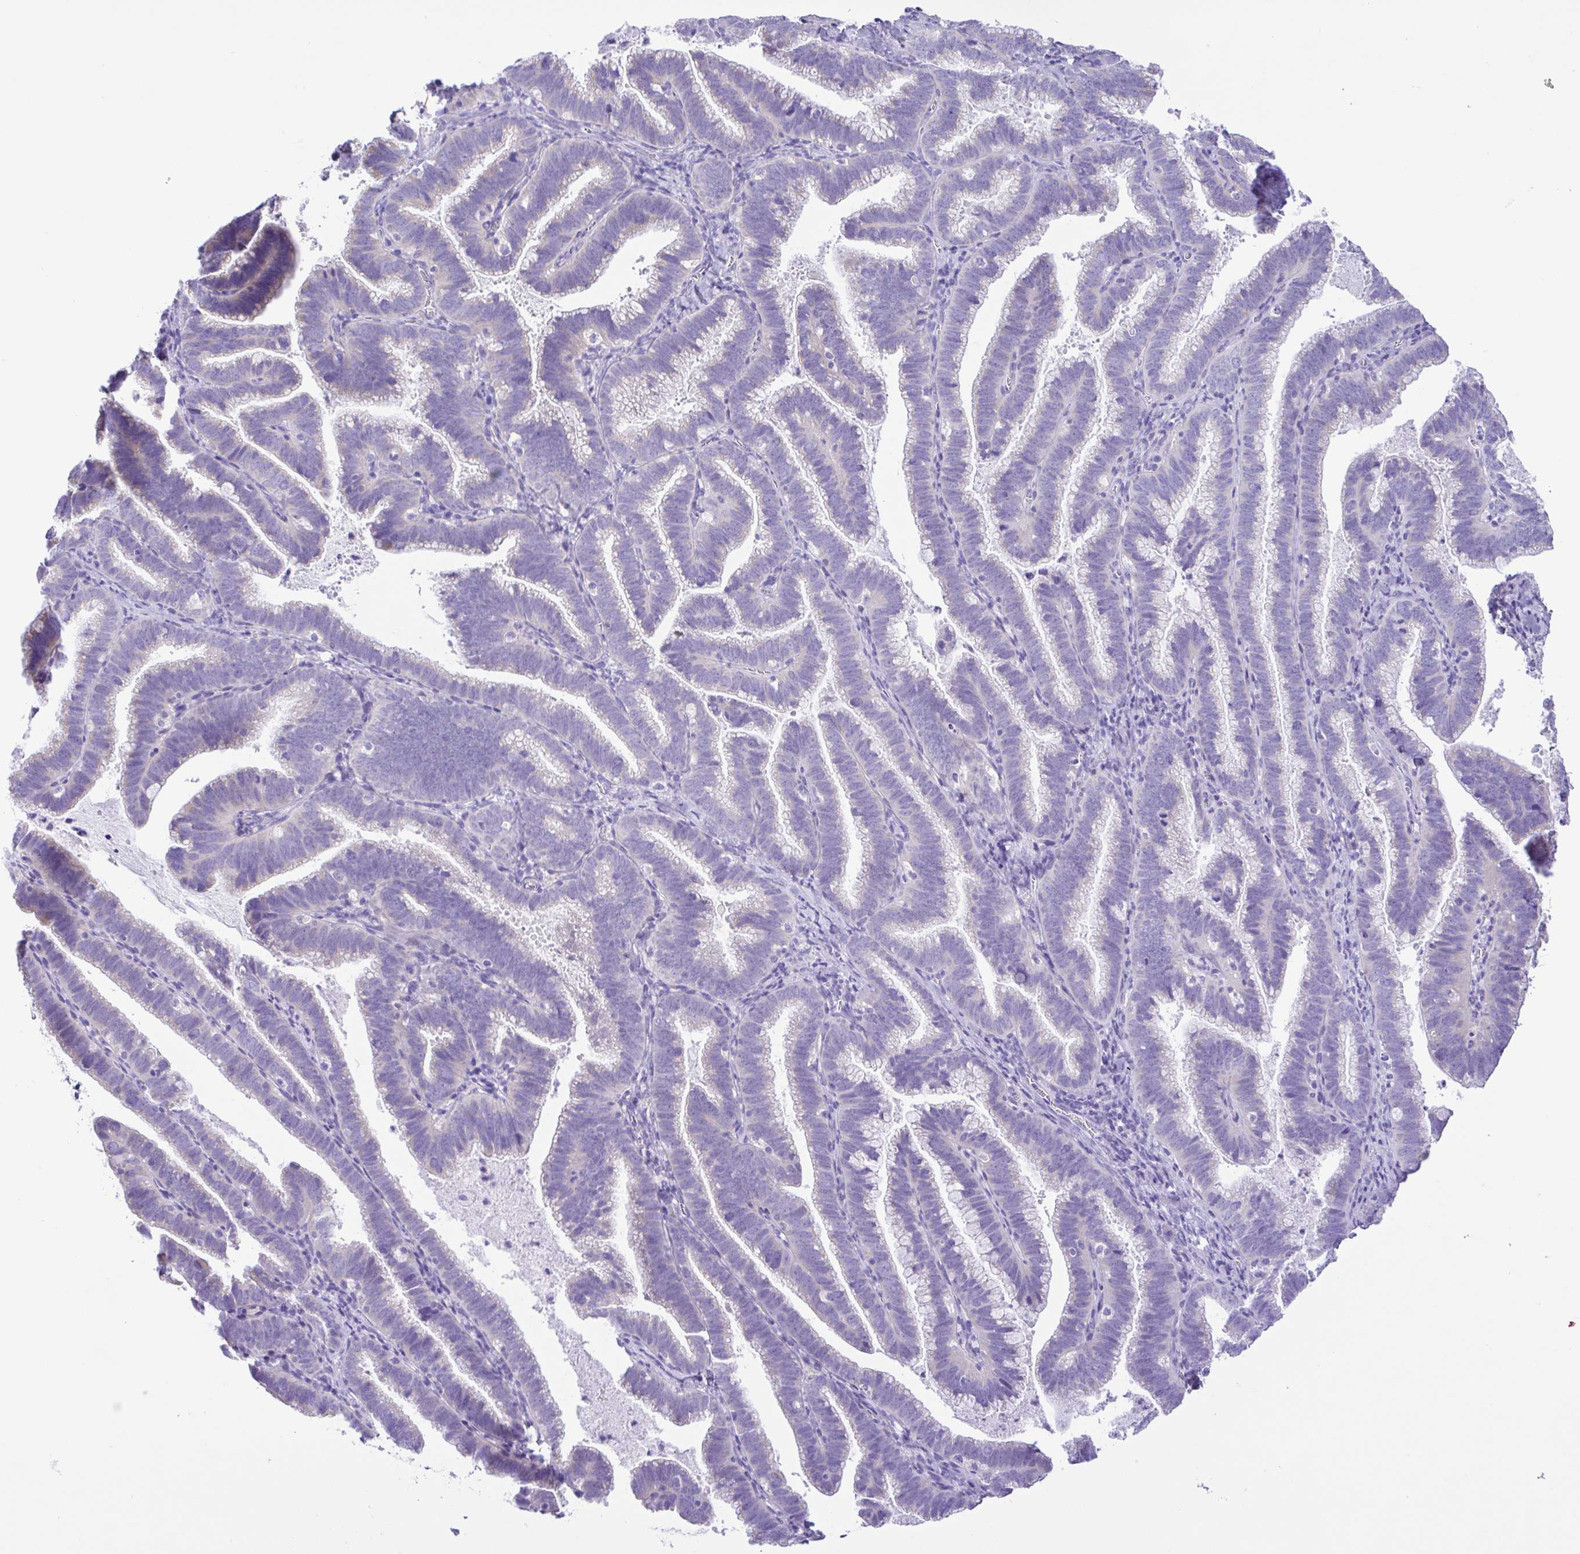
{"staining": {"intensity": "negative", "quantity": "none", "location": "none"}, "tissue": "cervical cancer", "cell_type": "Tumor cells", "image_type": "cancer", "snomed": [{"axis": "morphology", "description": "Adenocarcinoma, NOS"}, {"axis": "topography", "description": "Cervix"}], "caption": "This is a image of IHC staining of cervical cancer, which shows no expression in tumor cells. Brightfield microscopy of immunohistochemistry (IHC) stained with DAB (3,3'-diaminobenzidine) (brown) and hematoxylin (blue), captured at high magnification.", "gene": "CD72", "patient": {"sex": "female", "age": 61}}